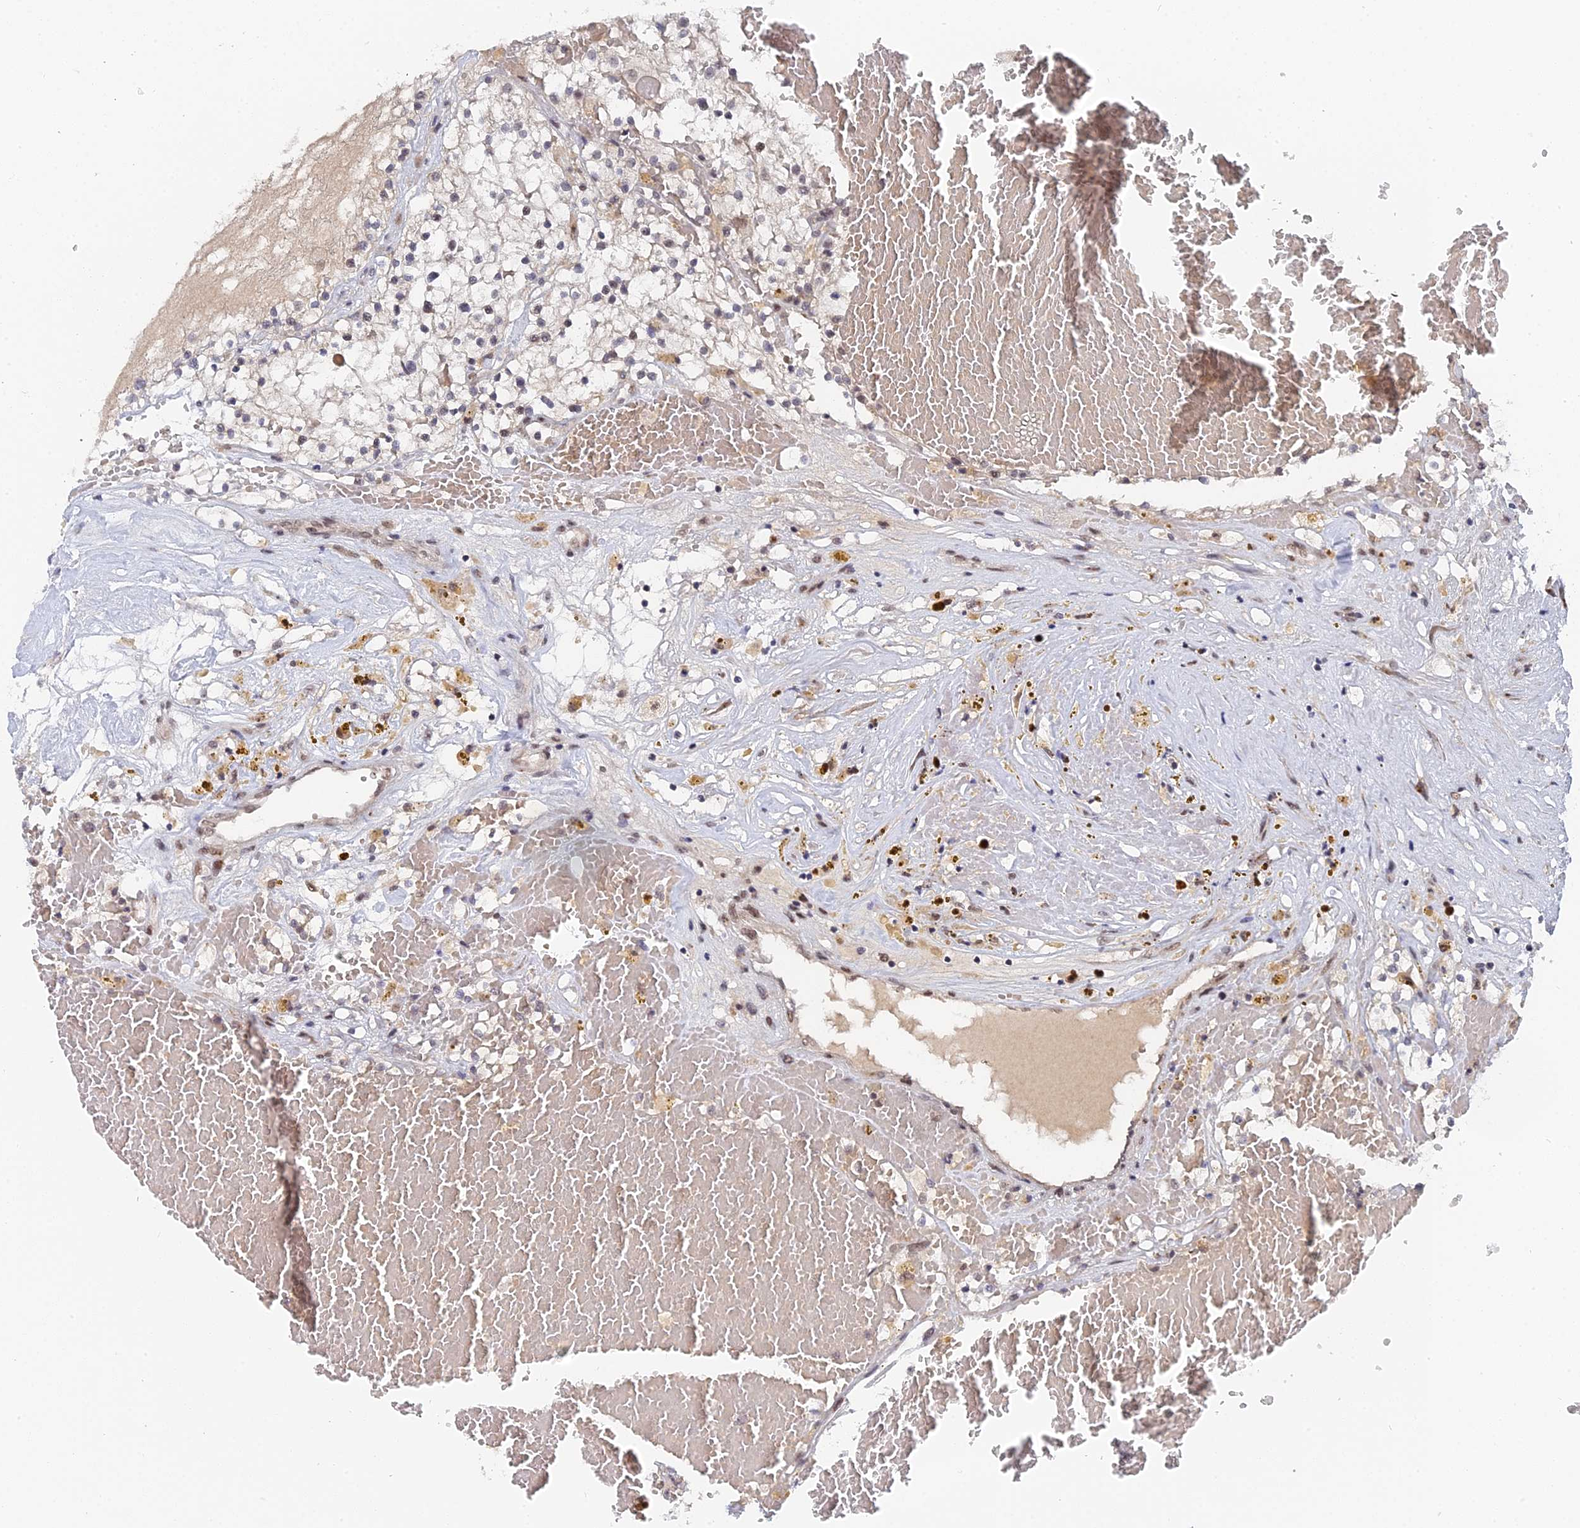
{"staining": {"intensity": "weak", "quantity": "<25%", "location": "nuclear"}, "tissue": "renal cancer", "cell_type": "Tumor cells", "image_type": "cancer", "snomed": [{"axis": "morphology", "description": "Normal tissue, NOS"}, {"axis": "morphology", "description": "Adenocarcinoma, NOS"}, {"axis": "topography", "description": "Kidney"}], "caption": "IHC of renal adenocarcinoma shows no expression in tumor cells. The staining was performed using DAB (3,3'-diaminobenzidine) to visualize the protein expression in brown, while the nuclei were stained in blue with hematoxylin (Magnification: 20x).", "gene": "CCDC85A", "patient": {"sex": "male", "age": 68}}